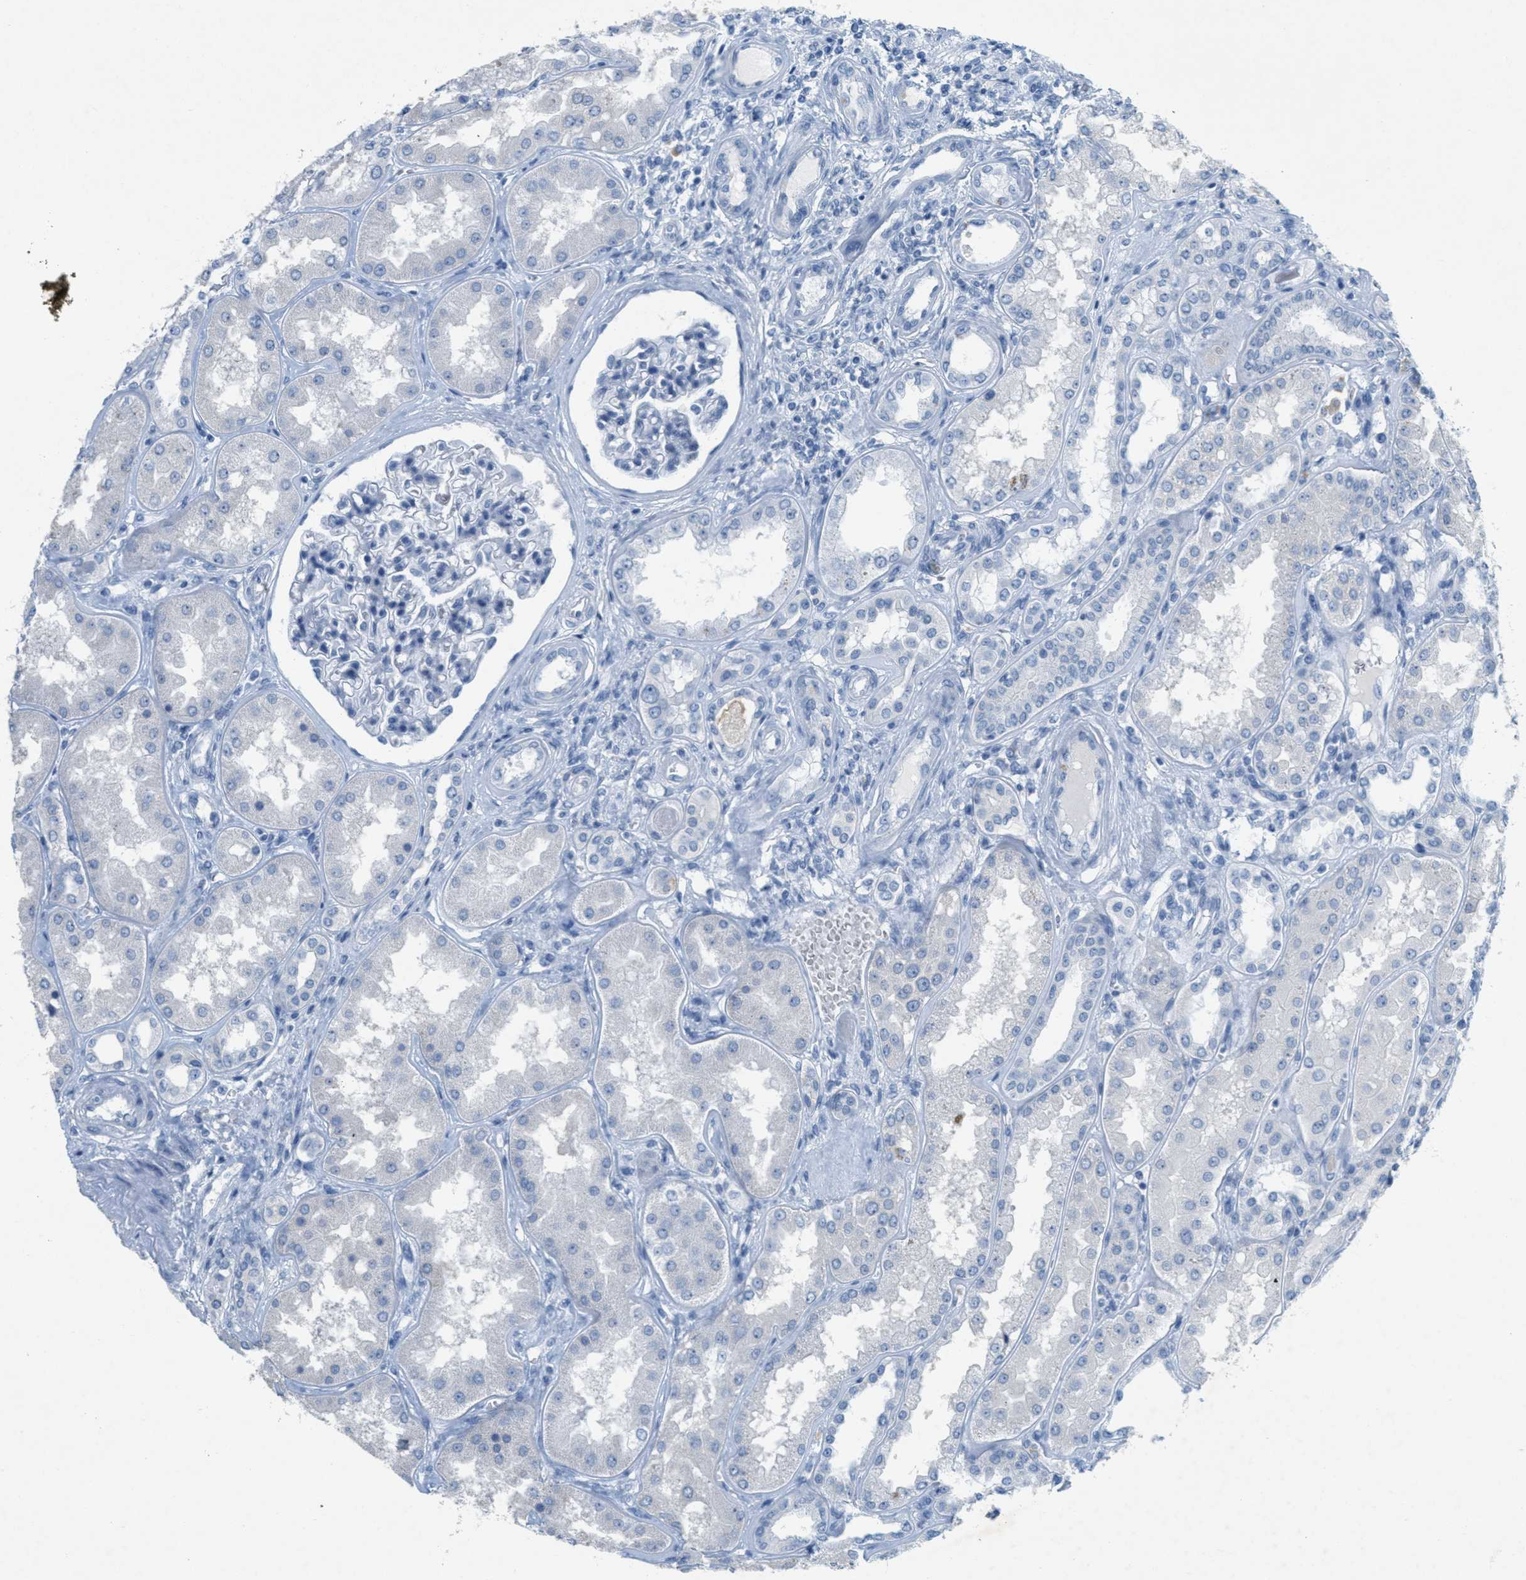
{"staining": {"intensity": "negative", "quantity": "none", "location": "none"}, "tissue": "kidney", "cell_type": "Cells in glomeruli", "image_type": "normal", "snomed": [{"axis": "morphology", "description": "Normal tissue, NOS"}, {"axis": "topography", "description": "Kidney"}], "caption": "Micrograph shows no protein positivity in cells in glomeruli of benign kidney. The staining was performed using DAB (3,3'-diaminobenzidine) to visualize the protein expression in brown, while the nuclei were stained in blue with hematoxylin (Magnification: 20x).", "gene": "GPM6A", "patient": {"sex": "female", "age": 56}}